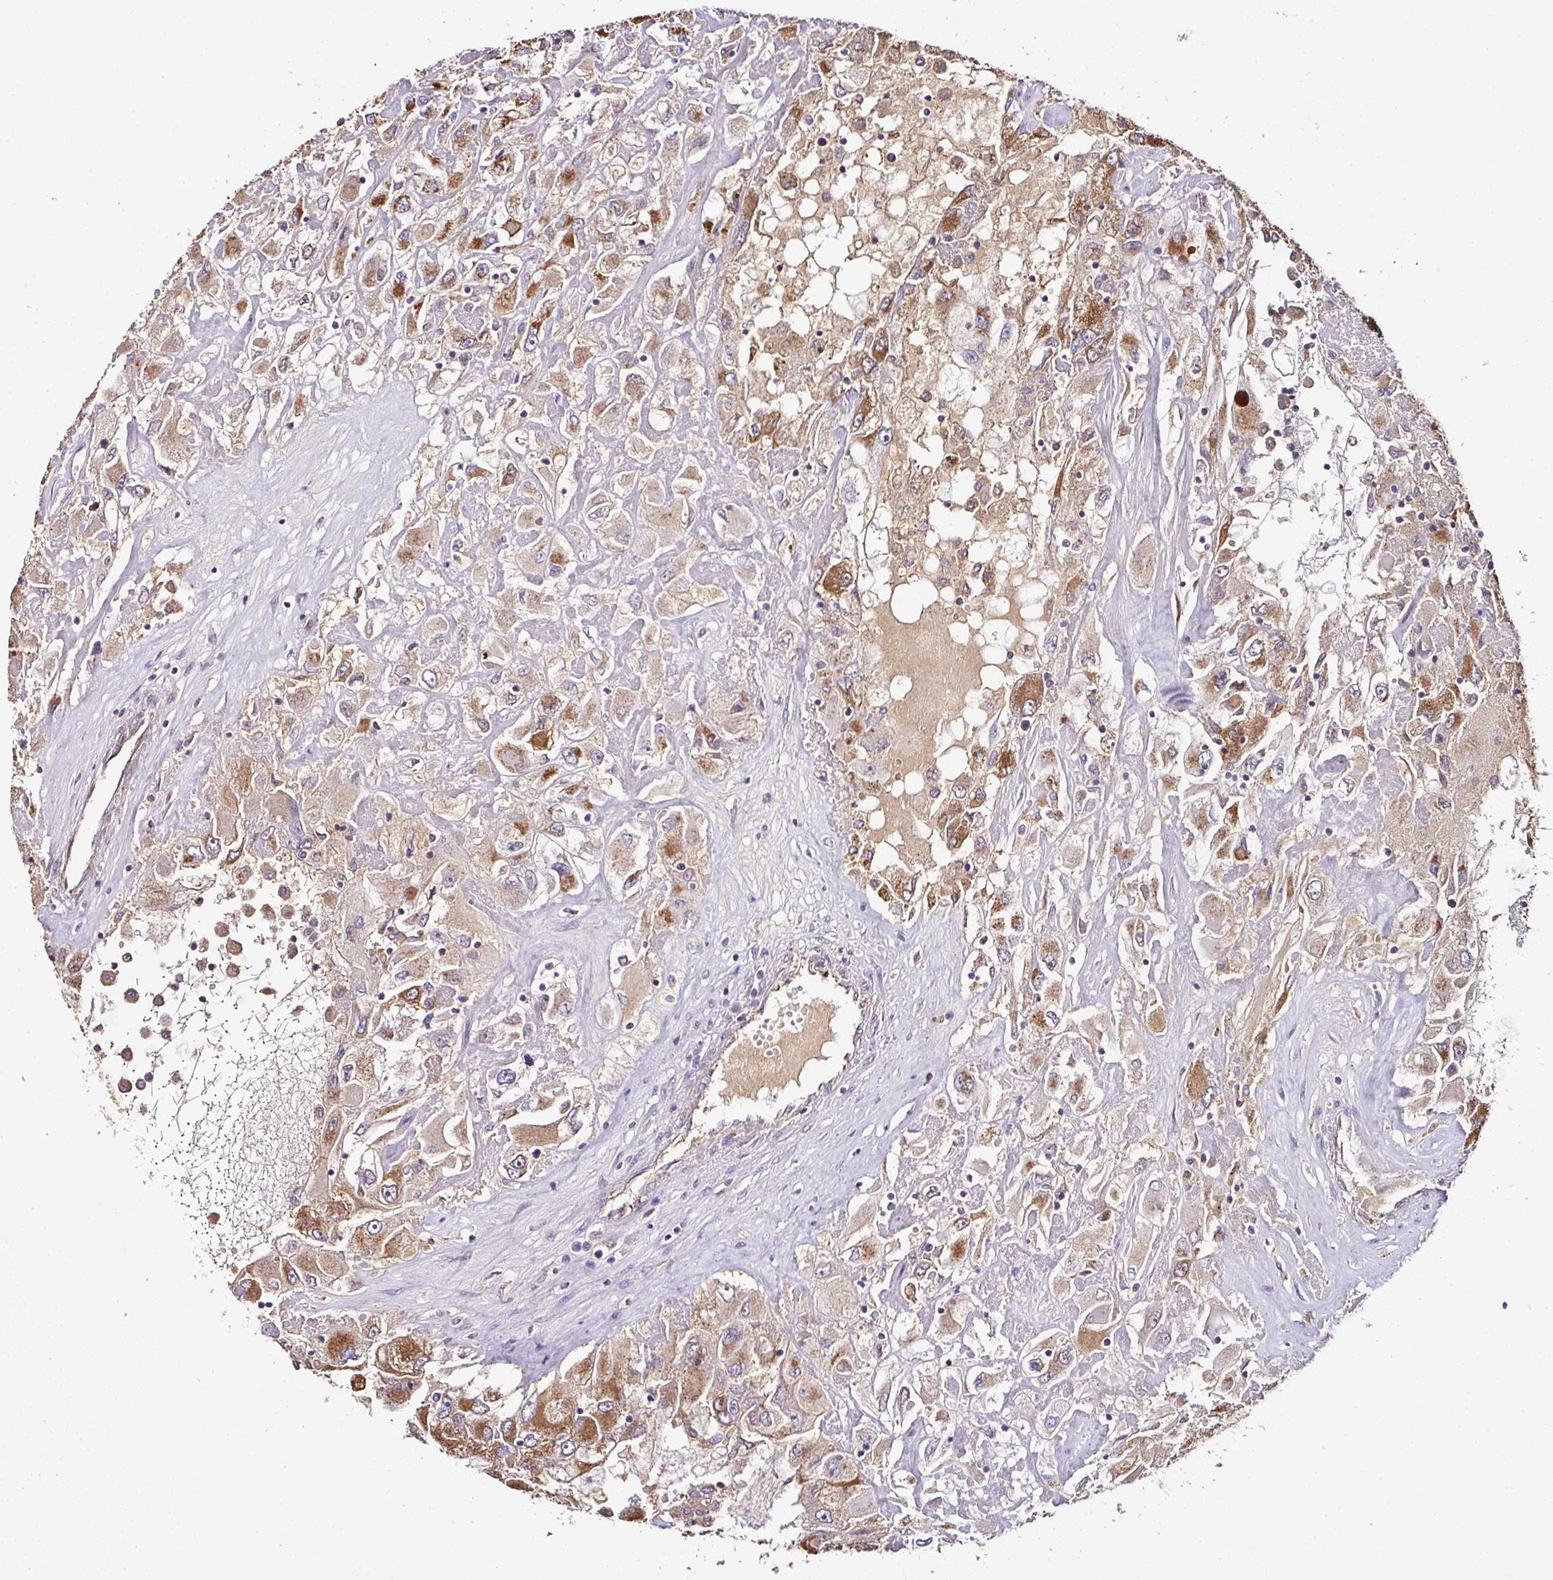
{"staining": {"intensity": "moderate", "quantity": ">75%", "location": "cytoplasmic/membranous"}, "tissue": "renal cancer", "cell_type": "Tumor cells", "image_type": "cancer", "snomed": [{"axis": "morphology", "description": "Adenocarcinoma, NOS"}, {"axis": "topography", "description": "Kidney"}], "caption": "High-magnification brightfield microscopy of renal cancer (adenocarcinoma) stained with DAB (brown) and counterstained with hematoxylin (blue). tumor cells exhibit moderate cytoplasmic/membranous expression is seen in about>75% of cells.", "gene": "CPD", "patient": {"sex": "female", "age": 52}}